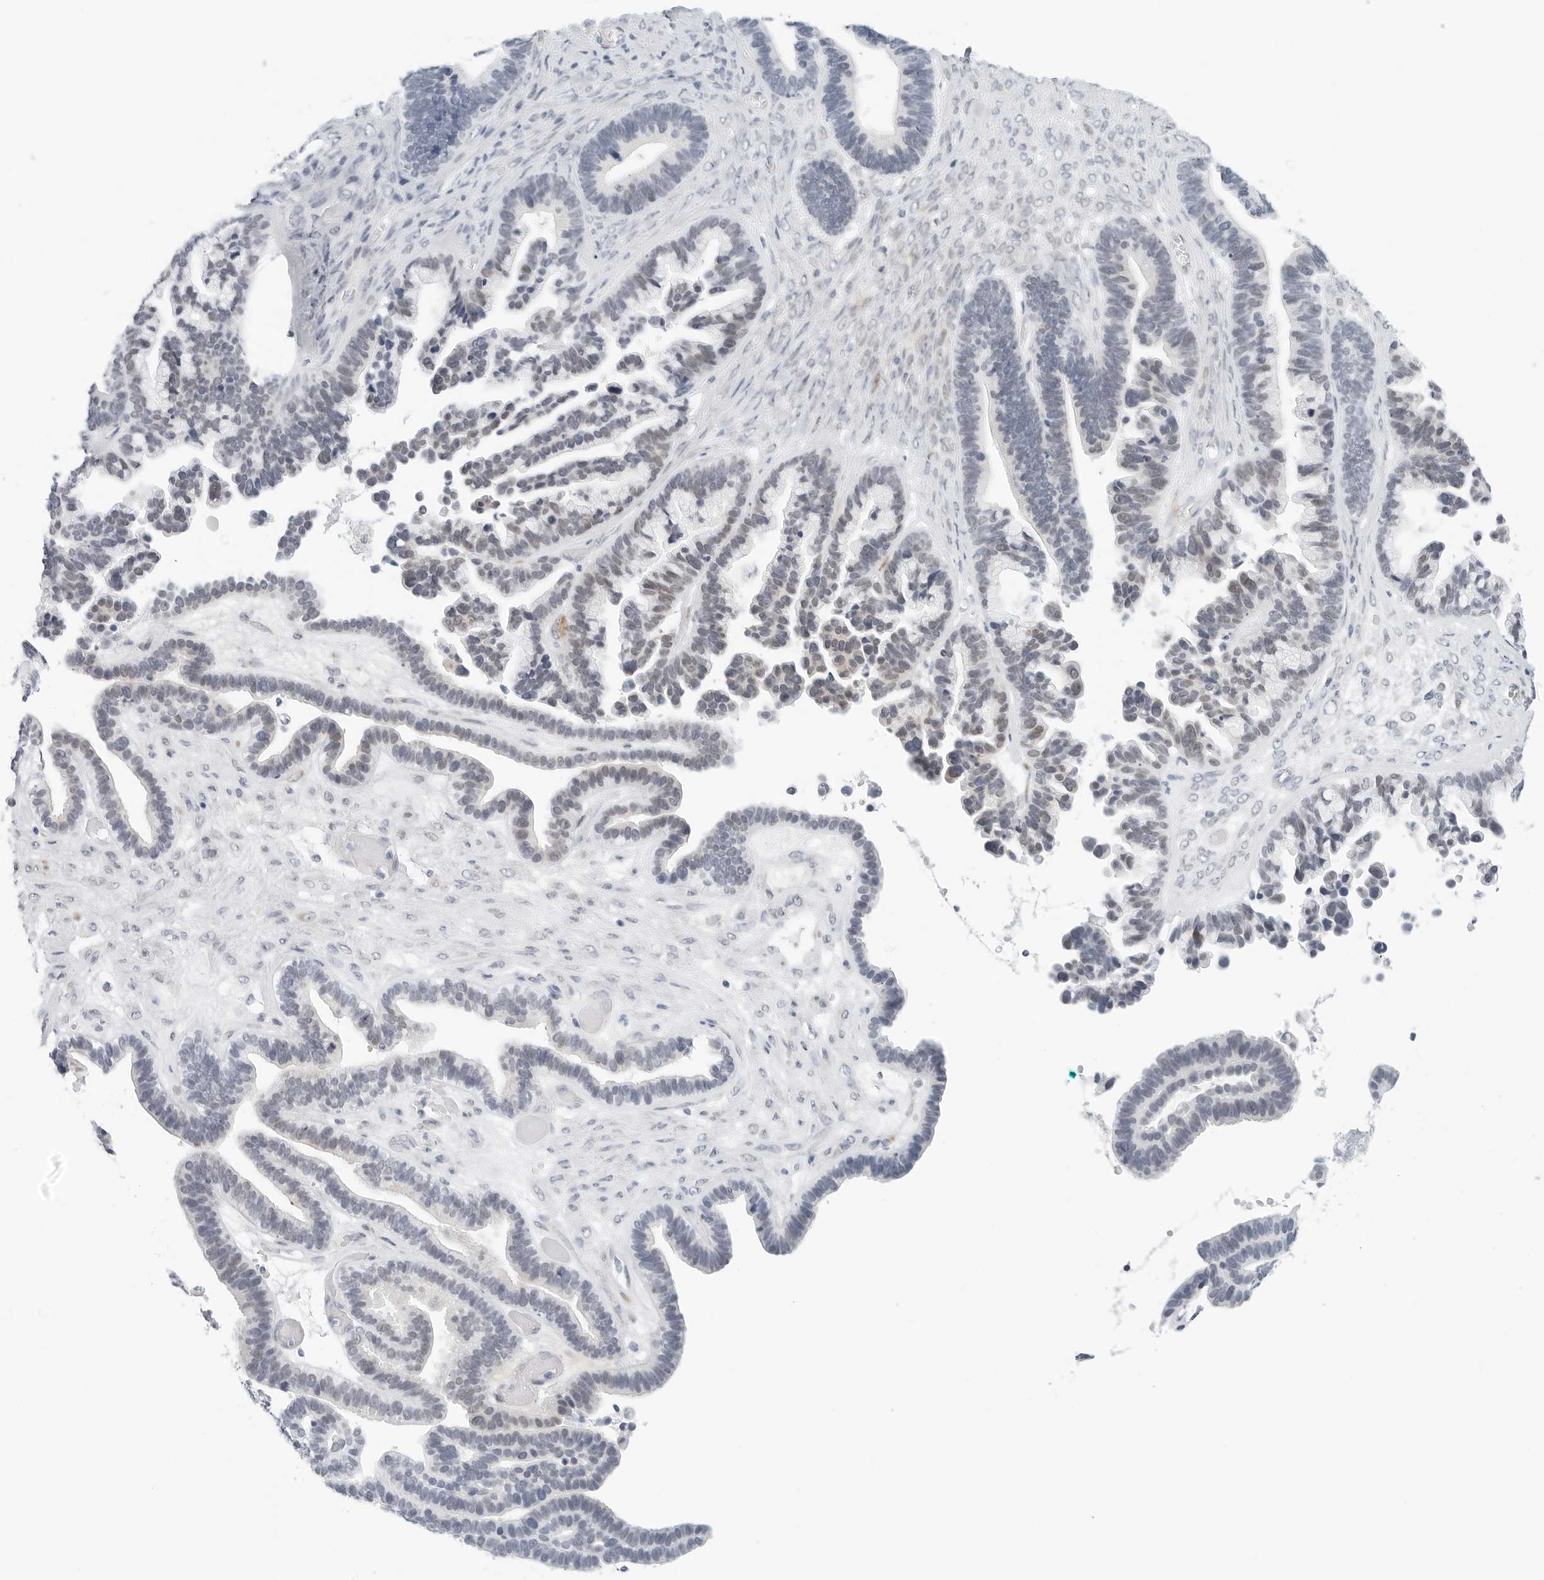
{"staining": {"intensity": "negative", "quantity": "none", "location": "none"}, "tissue": "ovarian cancer", "cell_type": "Tumor cells", "image_type": "cancer", "snomed": [{"axis": "morphology", "description": "Cystadenocarcinoma, serous, NOS"}, {"axis": "topography", "description": "Ovary"}], "caption": "Human serous cystadenocarcinoma (ovarian) stained for a protein using immunohistochemistry demonstrates no positivity in tumor cells.", "gene": "TSEN2", "patient": {"sex": "female", "age": 56}}